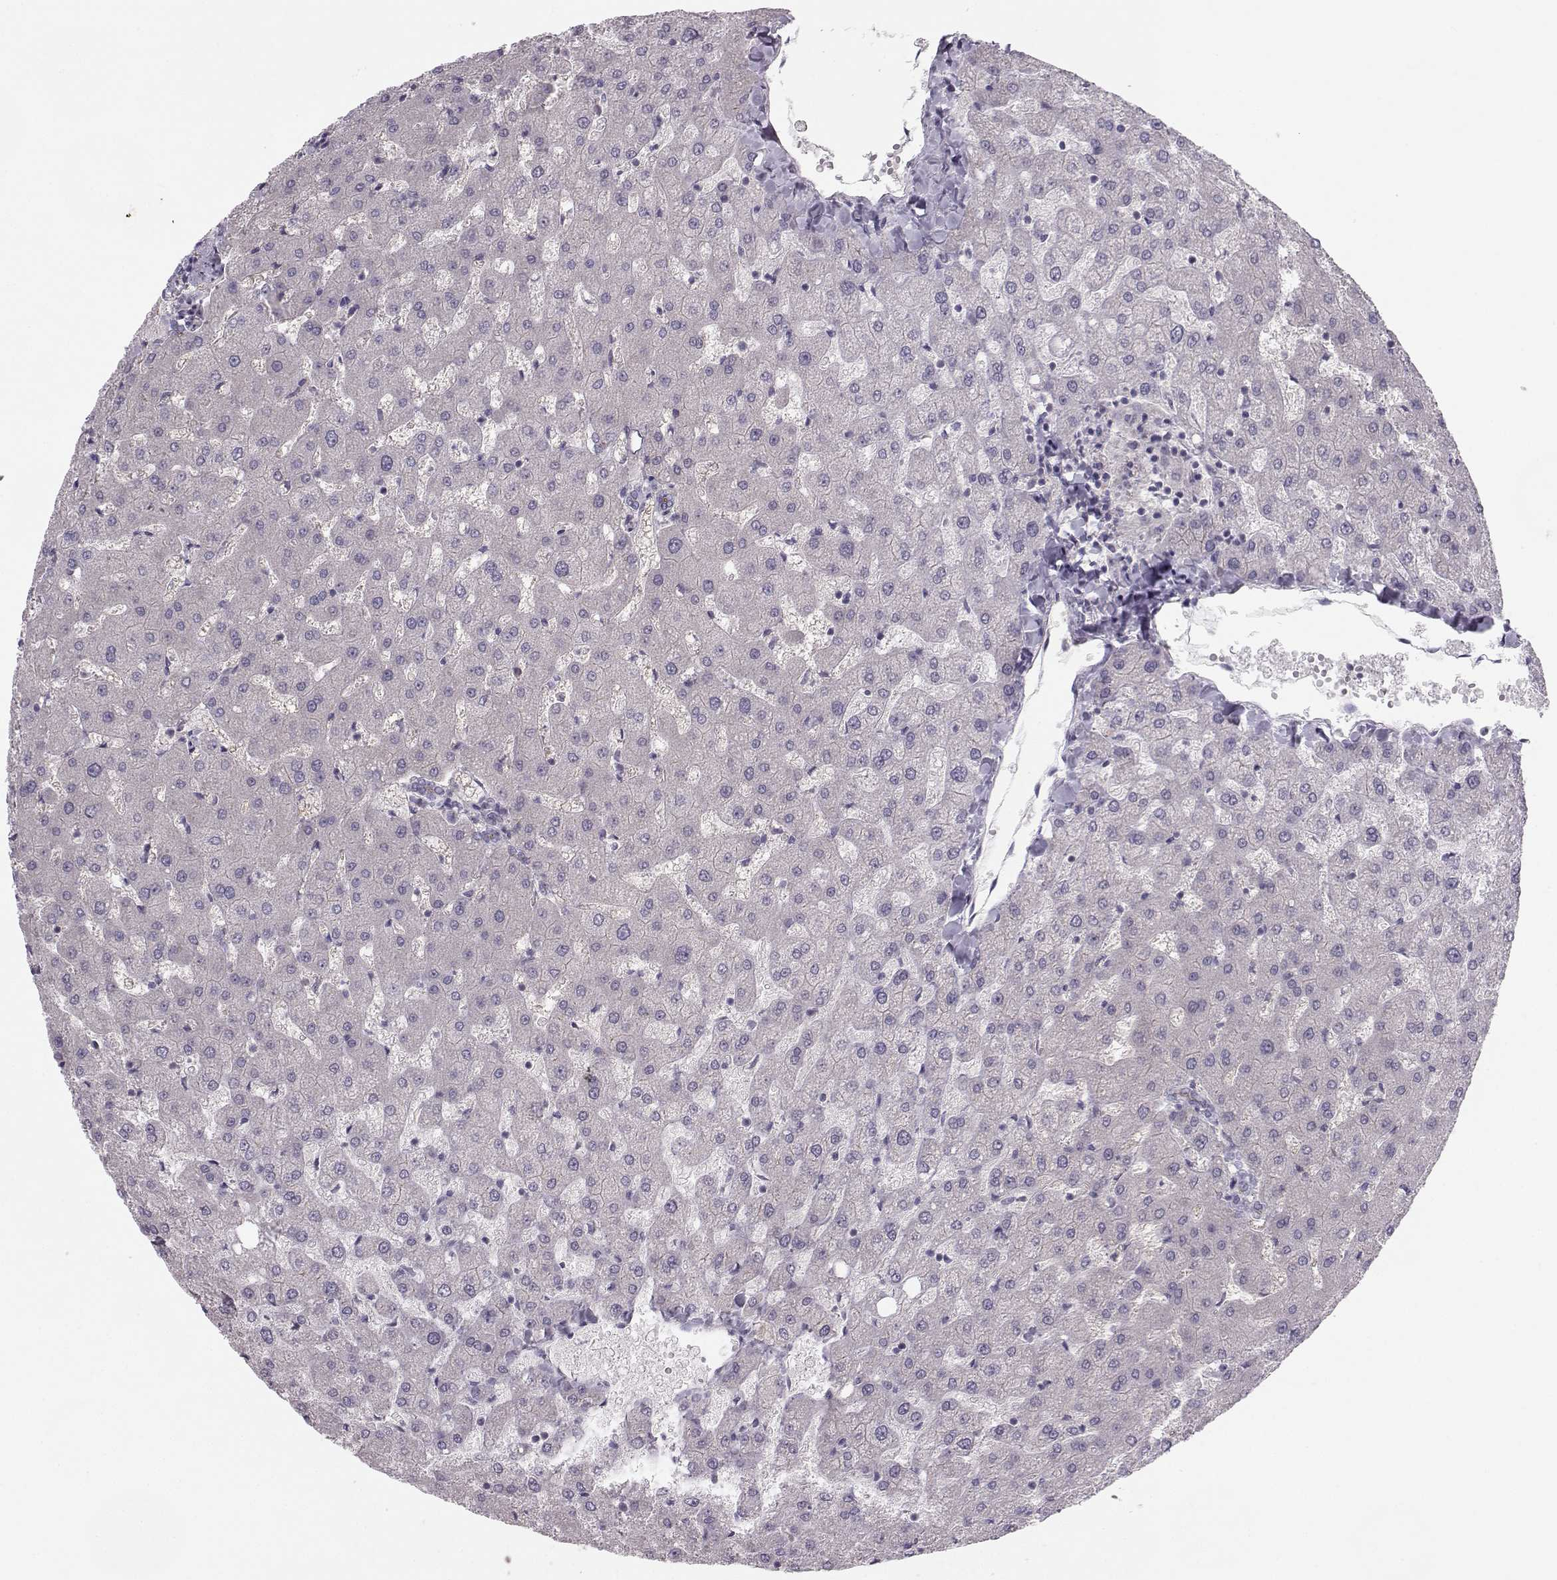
{"staining": {"intensity": "negative", "quantity": "none", "location": "none"}, "tissue": "liver", "cell_type": "Cholangiocytes", "image_type": "normal", "snomed": [{"axis": "morphology", "description": "Normal tissue, NOS"}, {"axis": "topography", "description": "Liver"}], "caption": "Cholangiocytes are negative for protein expression in unremarkable human liver. (DAB (3,3'-diaminobenzidine) immunohistochemistry (IHC), high magnification).", "gene": "MAST1", "patient": {"sex": "female", "age": 50}}